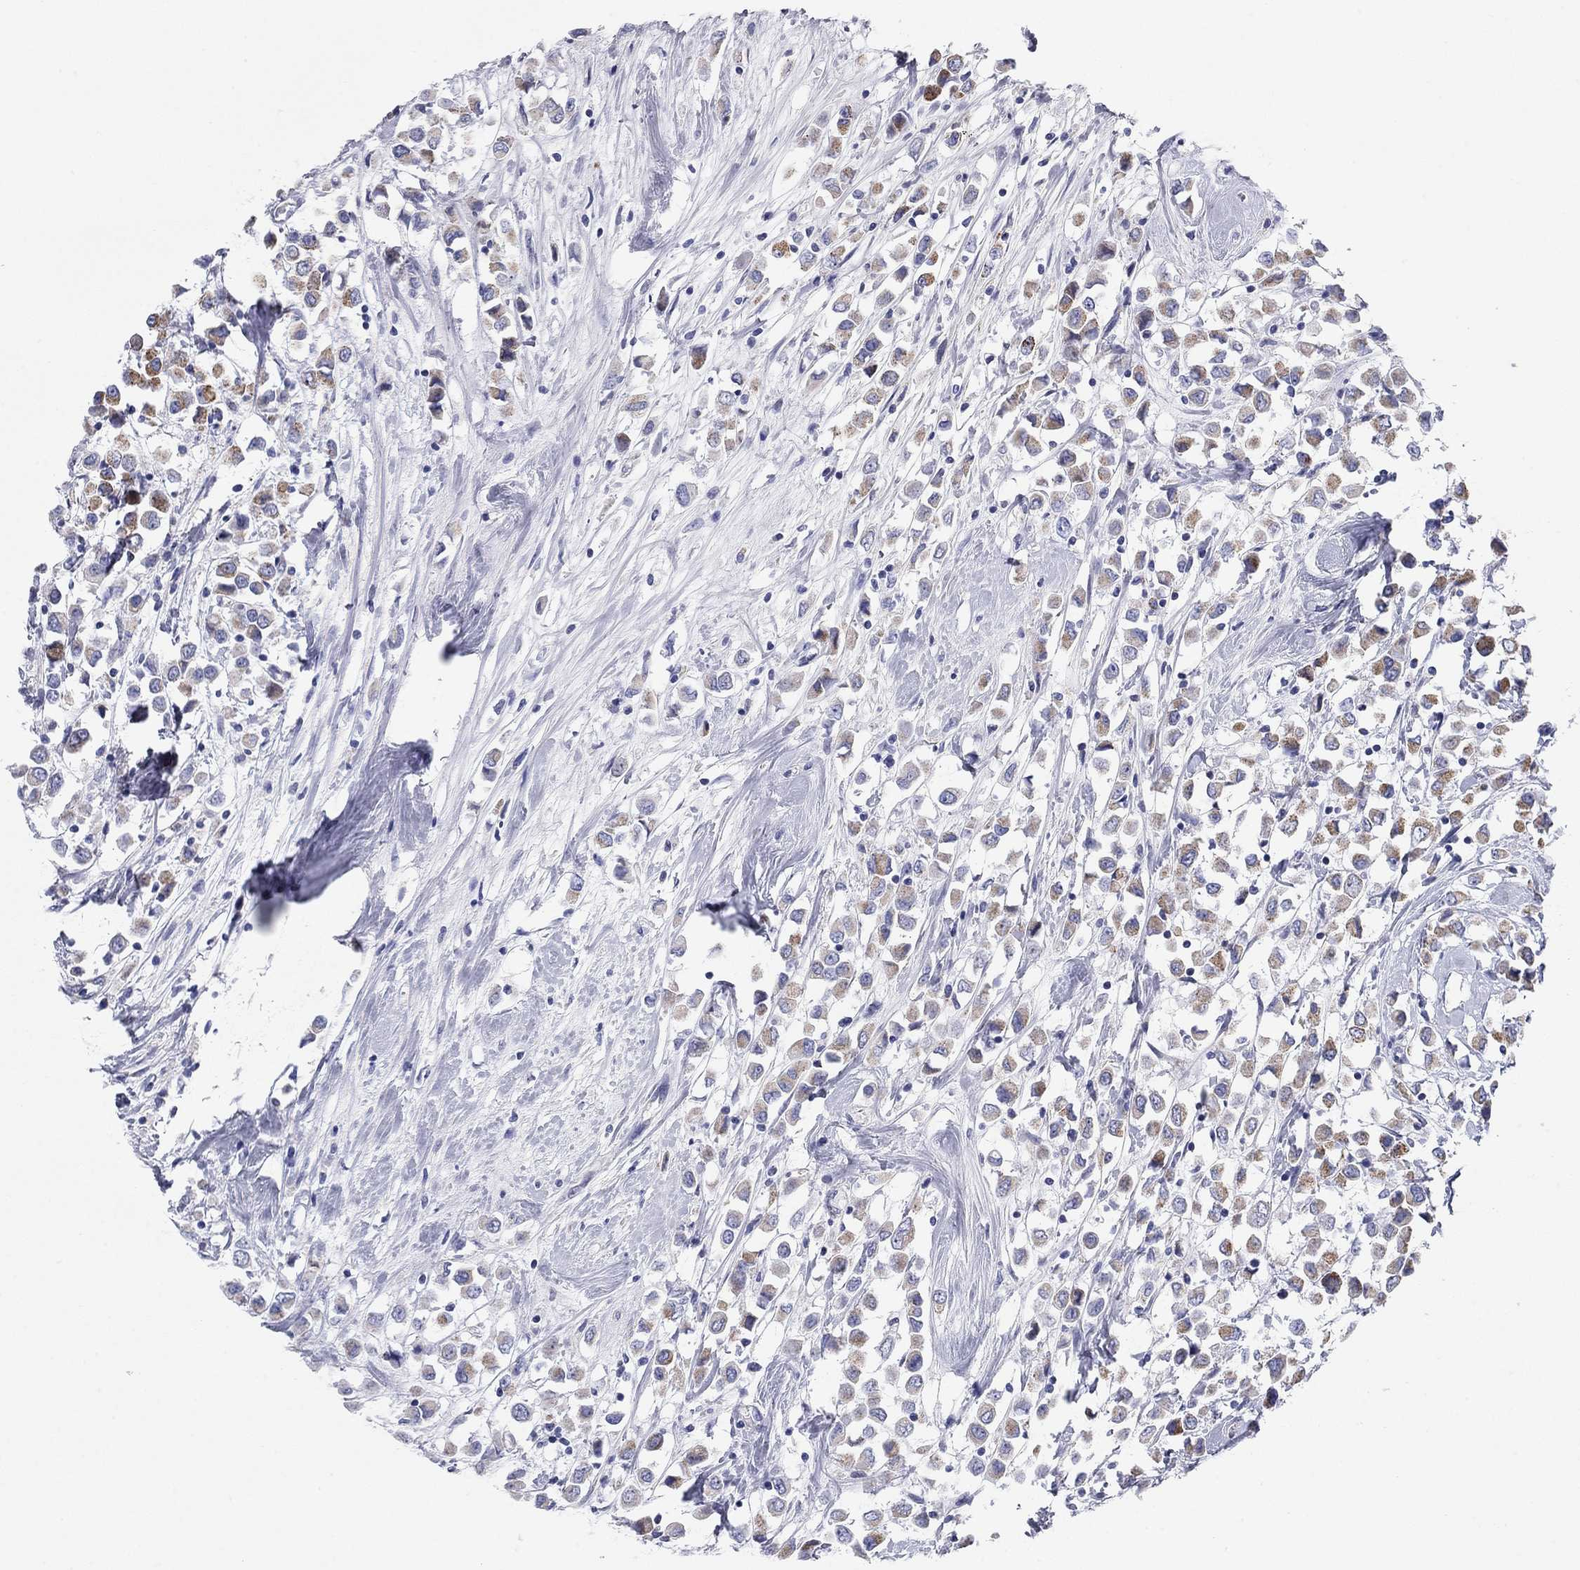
{"staining": {"intensity": "moderate", "quantity": ">75%", "location": "cytoplasmic/membranous"}, "tissue": "breast cancer", "cell_type": "Tumor cells", "image_type": "cancer", "snomed": [{"axis": "morphology", "description": "Duct carcinoma"}, {"axis": "topography", "description": "Breast"}], "caption": "DAB immunohistochemical staining of intraductal carcinoma (breast) displays moderate cytoplasmic/membranous protein staining in about >75% of tumor cells.", "gene": "CHI3L2", "patient": {"sex": "female", "age": 61}}